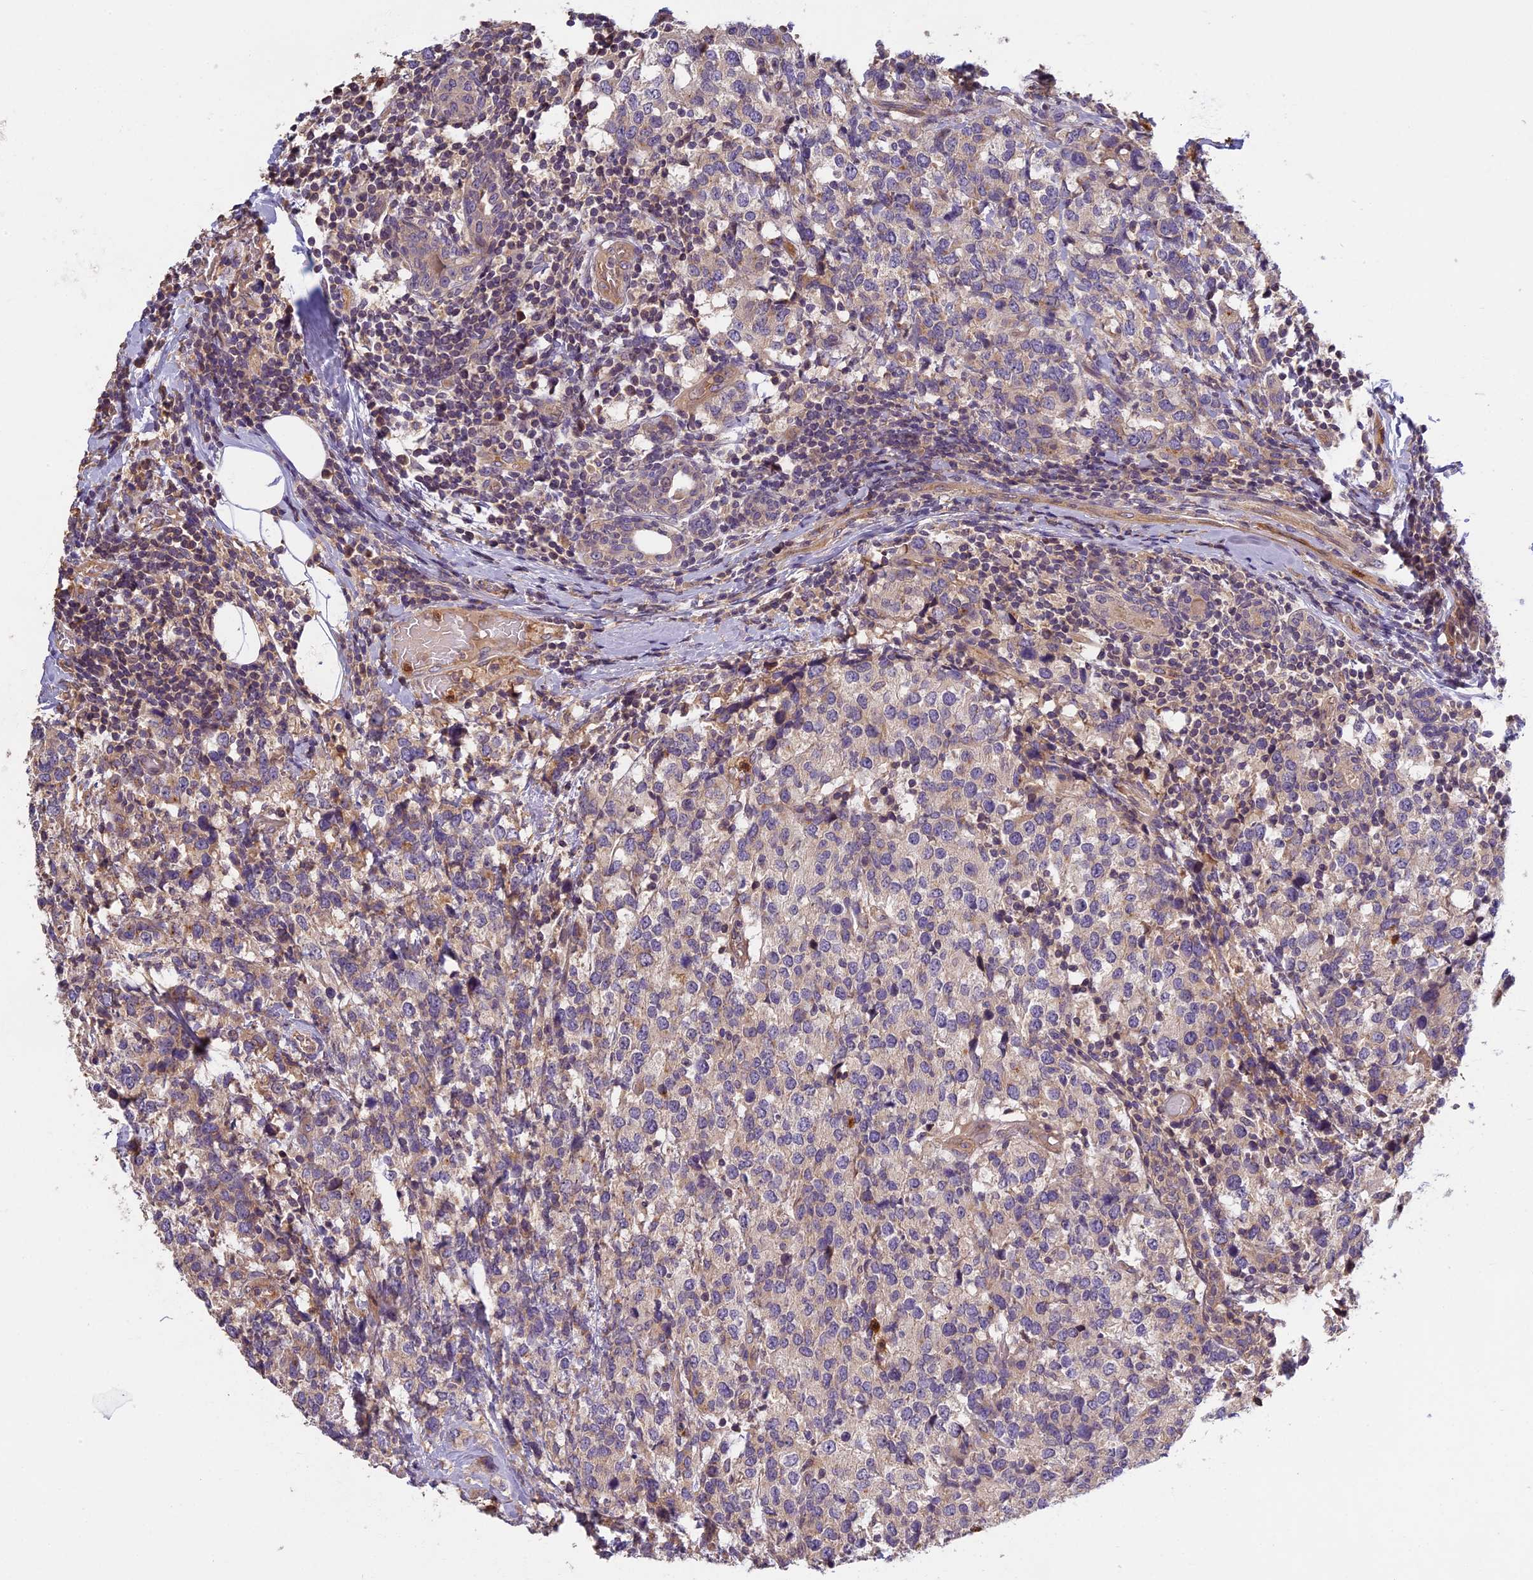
{"staining": {"intensity": "negative", "quantity": "none", "location": "none"}, "tissue": "breast cancer", "cell_type": "Tumor cells", "image_type": "cancer", "snomed": [{"axis": "morphology", "description": "Lobular carcinoma"}, {"axis": "topography", "description": "Breast"}], "caption": "Breast cancer (lobular carcinoma) was stained to show a protein in brown. There is no significant expression in tumor cells.", "gene": "AP4E1", "patient": {"sex": "female", "age": 59}}